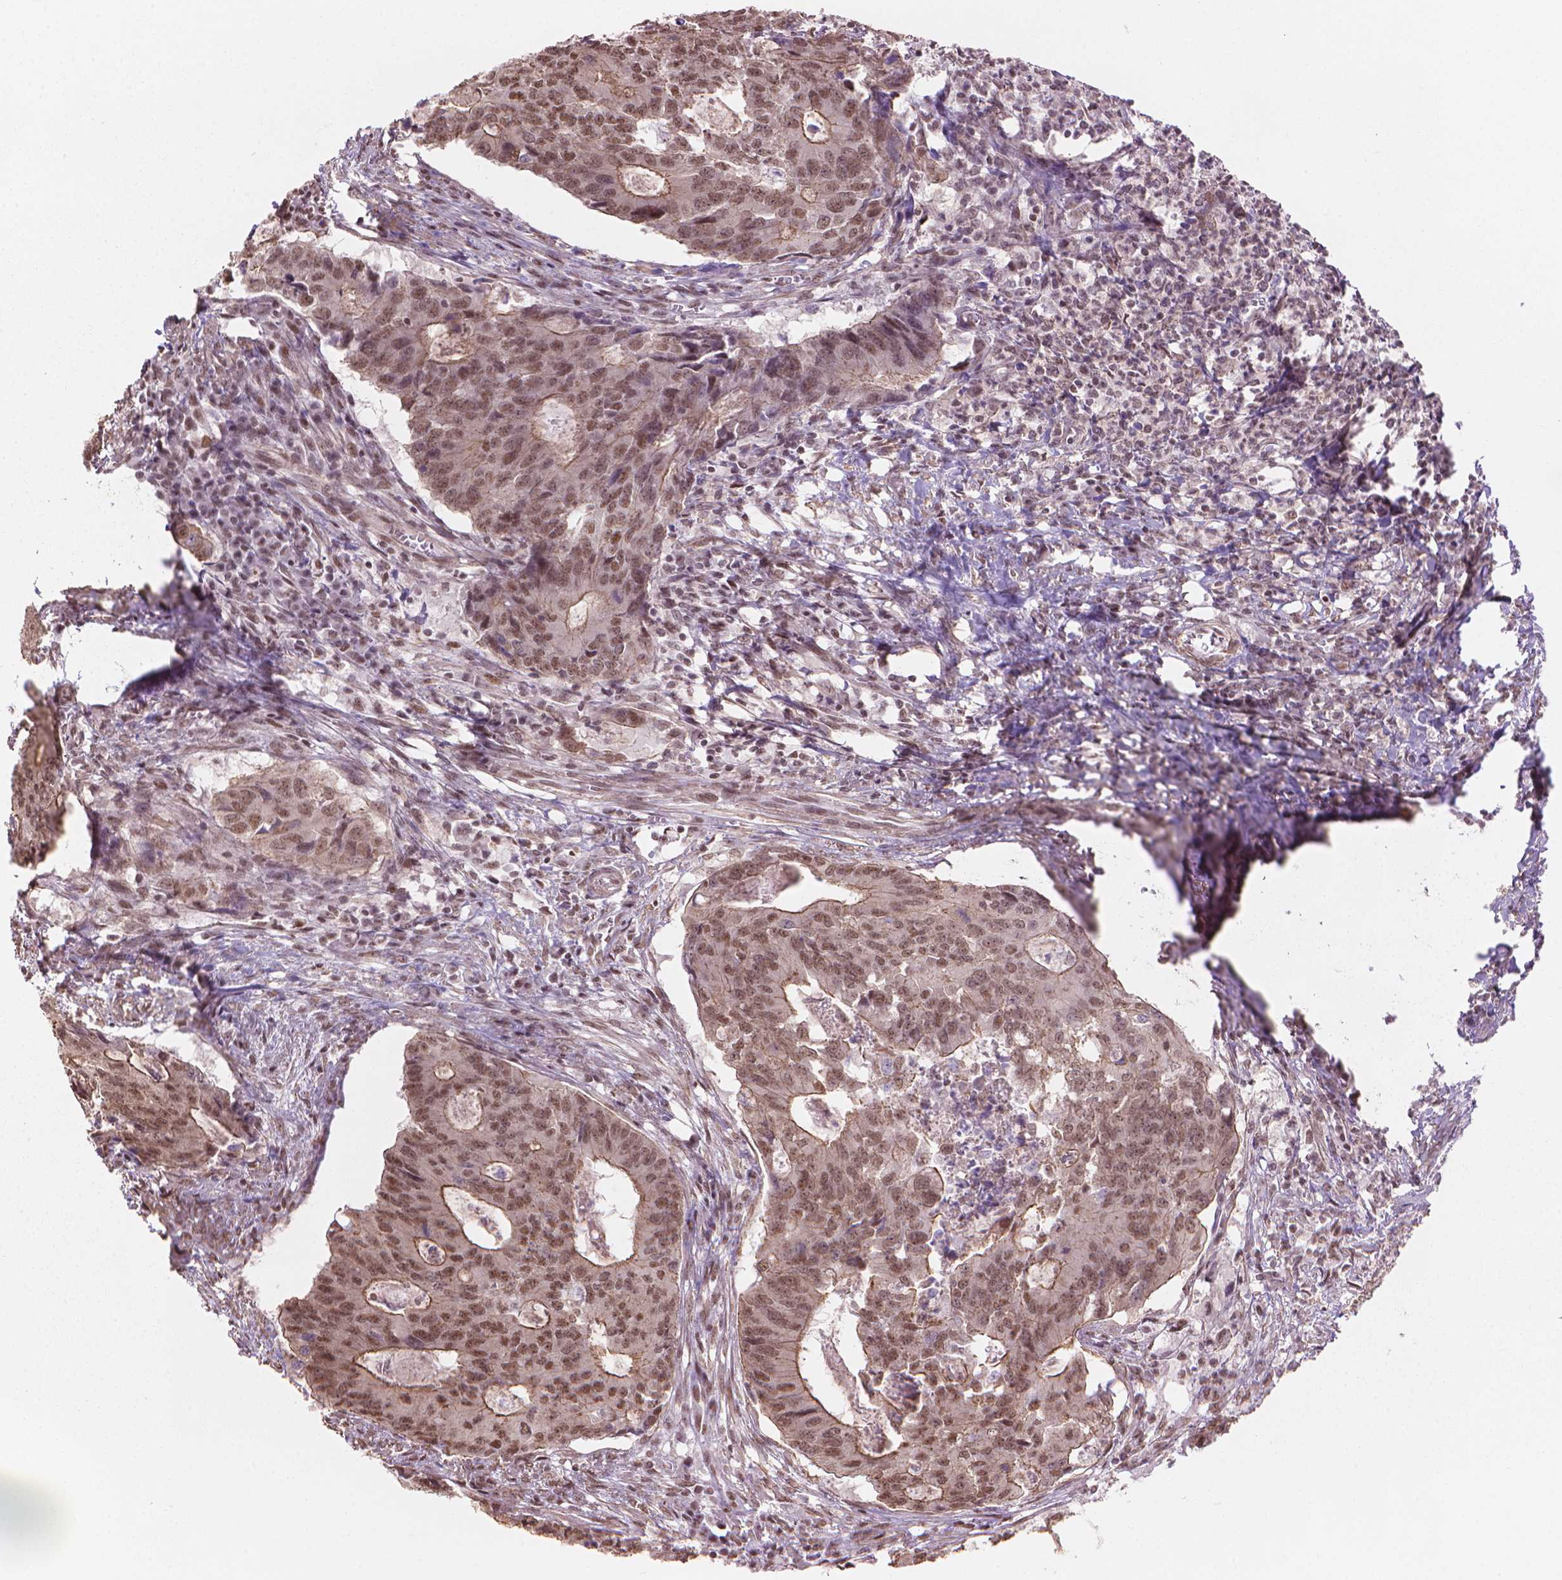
{"staining": {"intensity": "moderate", "quantity": ">75%", "location": "cytoplasmic/membranous,nuclear"}, "tissue": "colorectal cancer", "cell_type": "Tumor cells", "image_type": "cancer", "snomed": [{"axis": "morphology", "description": "Adenocarcinoma, NOS"}, {"axis": "topography", "description": "Colon"}], "caption": "A medium amount of moderate cytoplasmic/membranous and nuclear positivity is seen in about >75% of tumor cells in colorectal cancer tissue.", "gene": "HOXD4", "patient": {"sex": "male", "age": 67}}